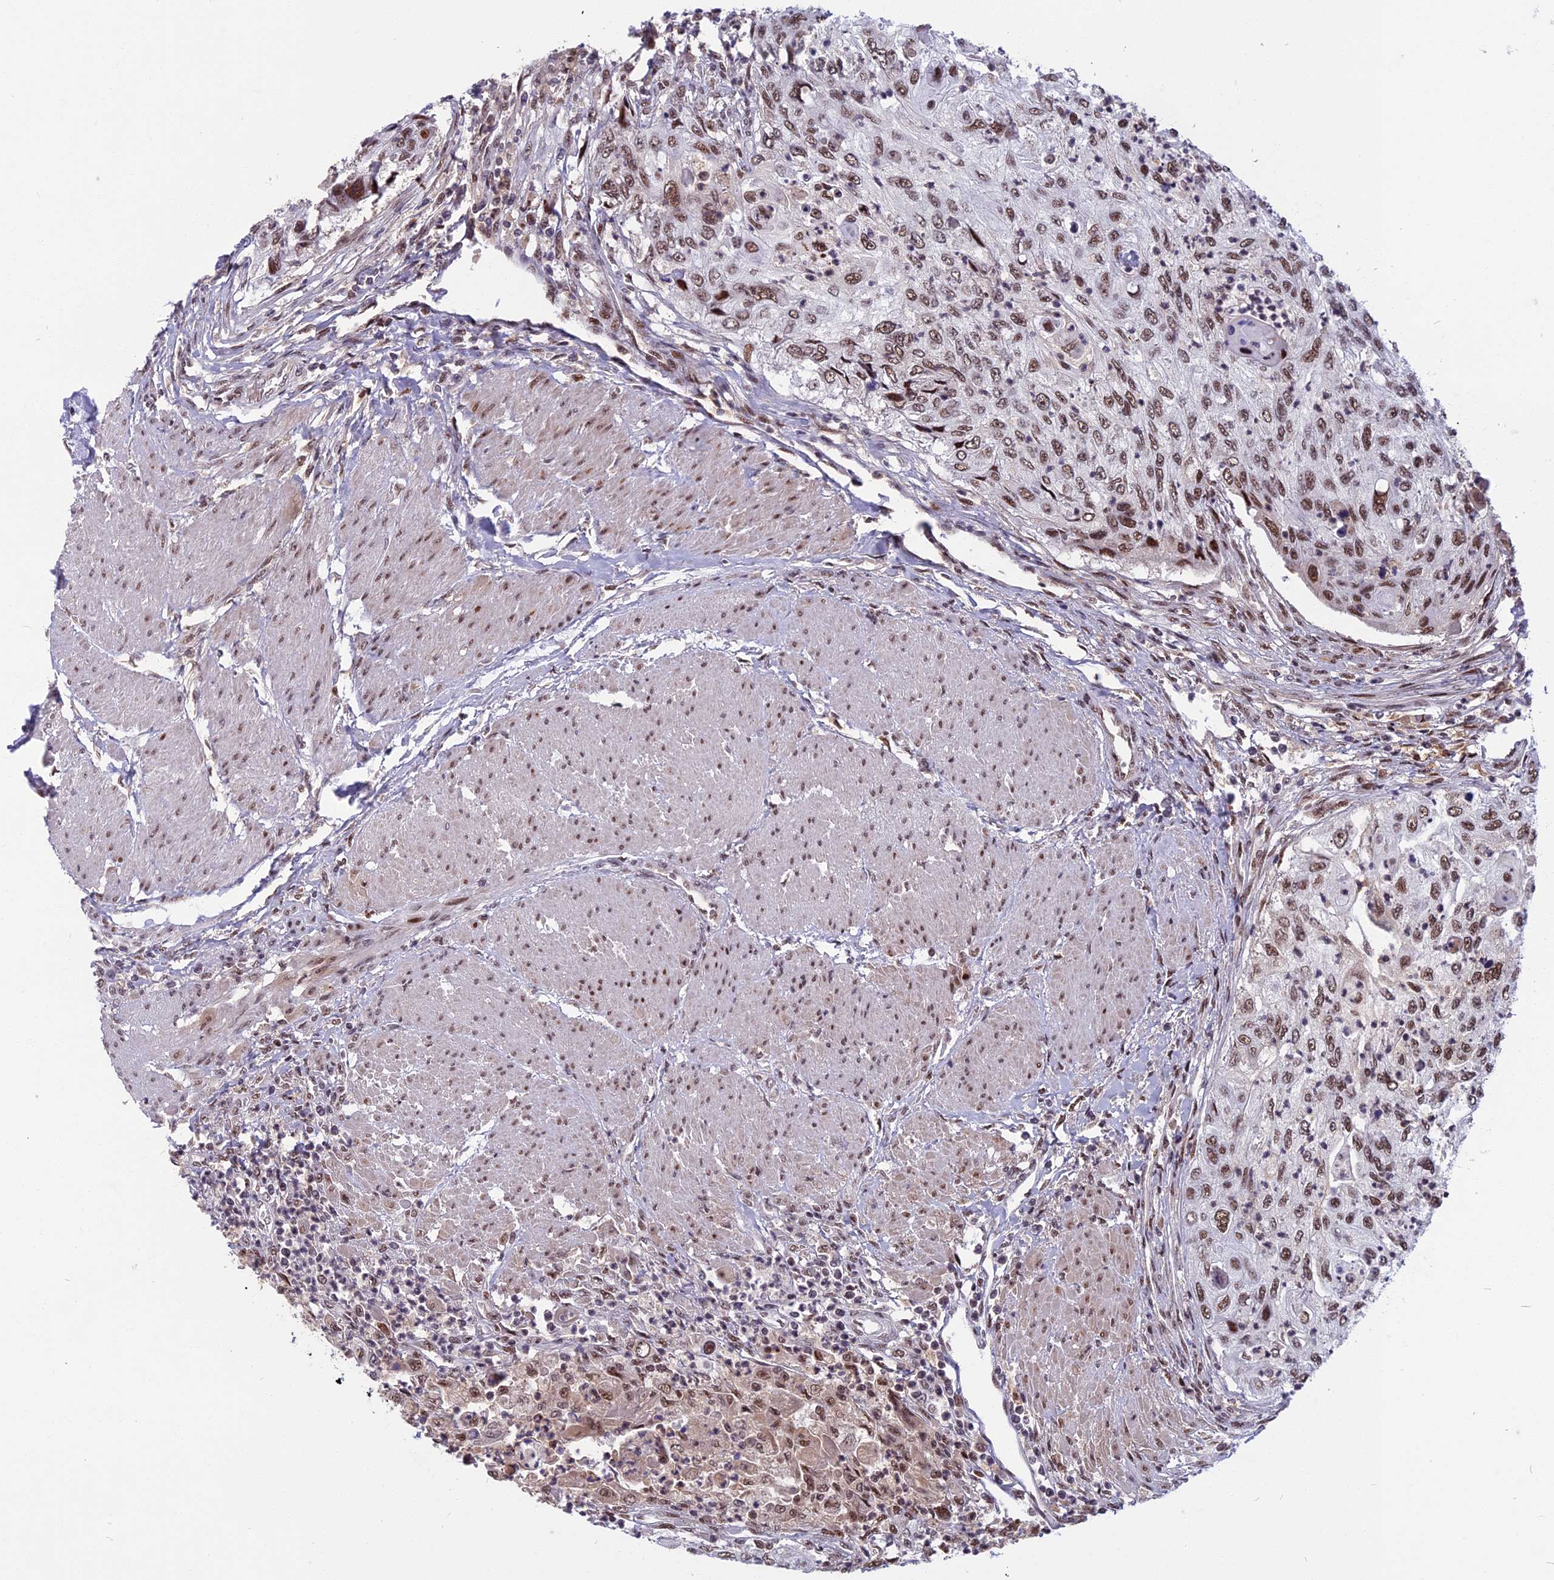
{"staining": {"intensity": "moderate", "quantity": ">75%", "location": "nuclear"}, "tissue": "urothelial cancer", "cell_type": "Tumor cells", "image_type": "cancer", "snomed": [{"axis": "morphology", "description": "Urothelial carcinoma, High grade"}, {"axis": "topography", "description": "Urinary bladder"}], "caption": "Urothelial cancer stained with IHC shows moderate nuclear positivity in approximately >75% of tumor cells.", "gene": "CDC7", "patient": {"sex": "female", "age": 60}}